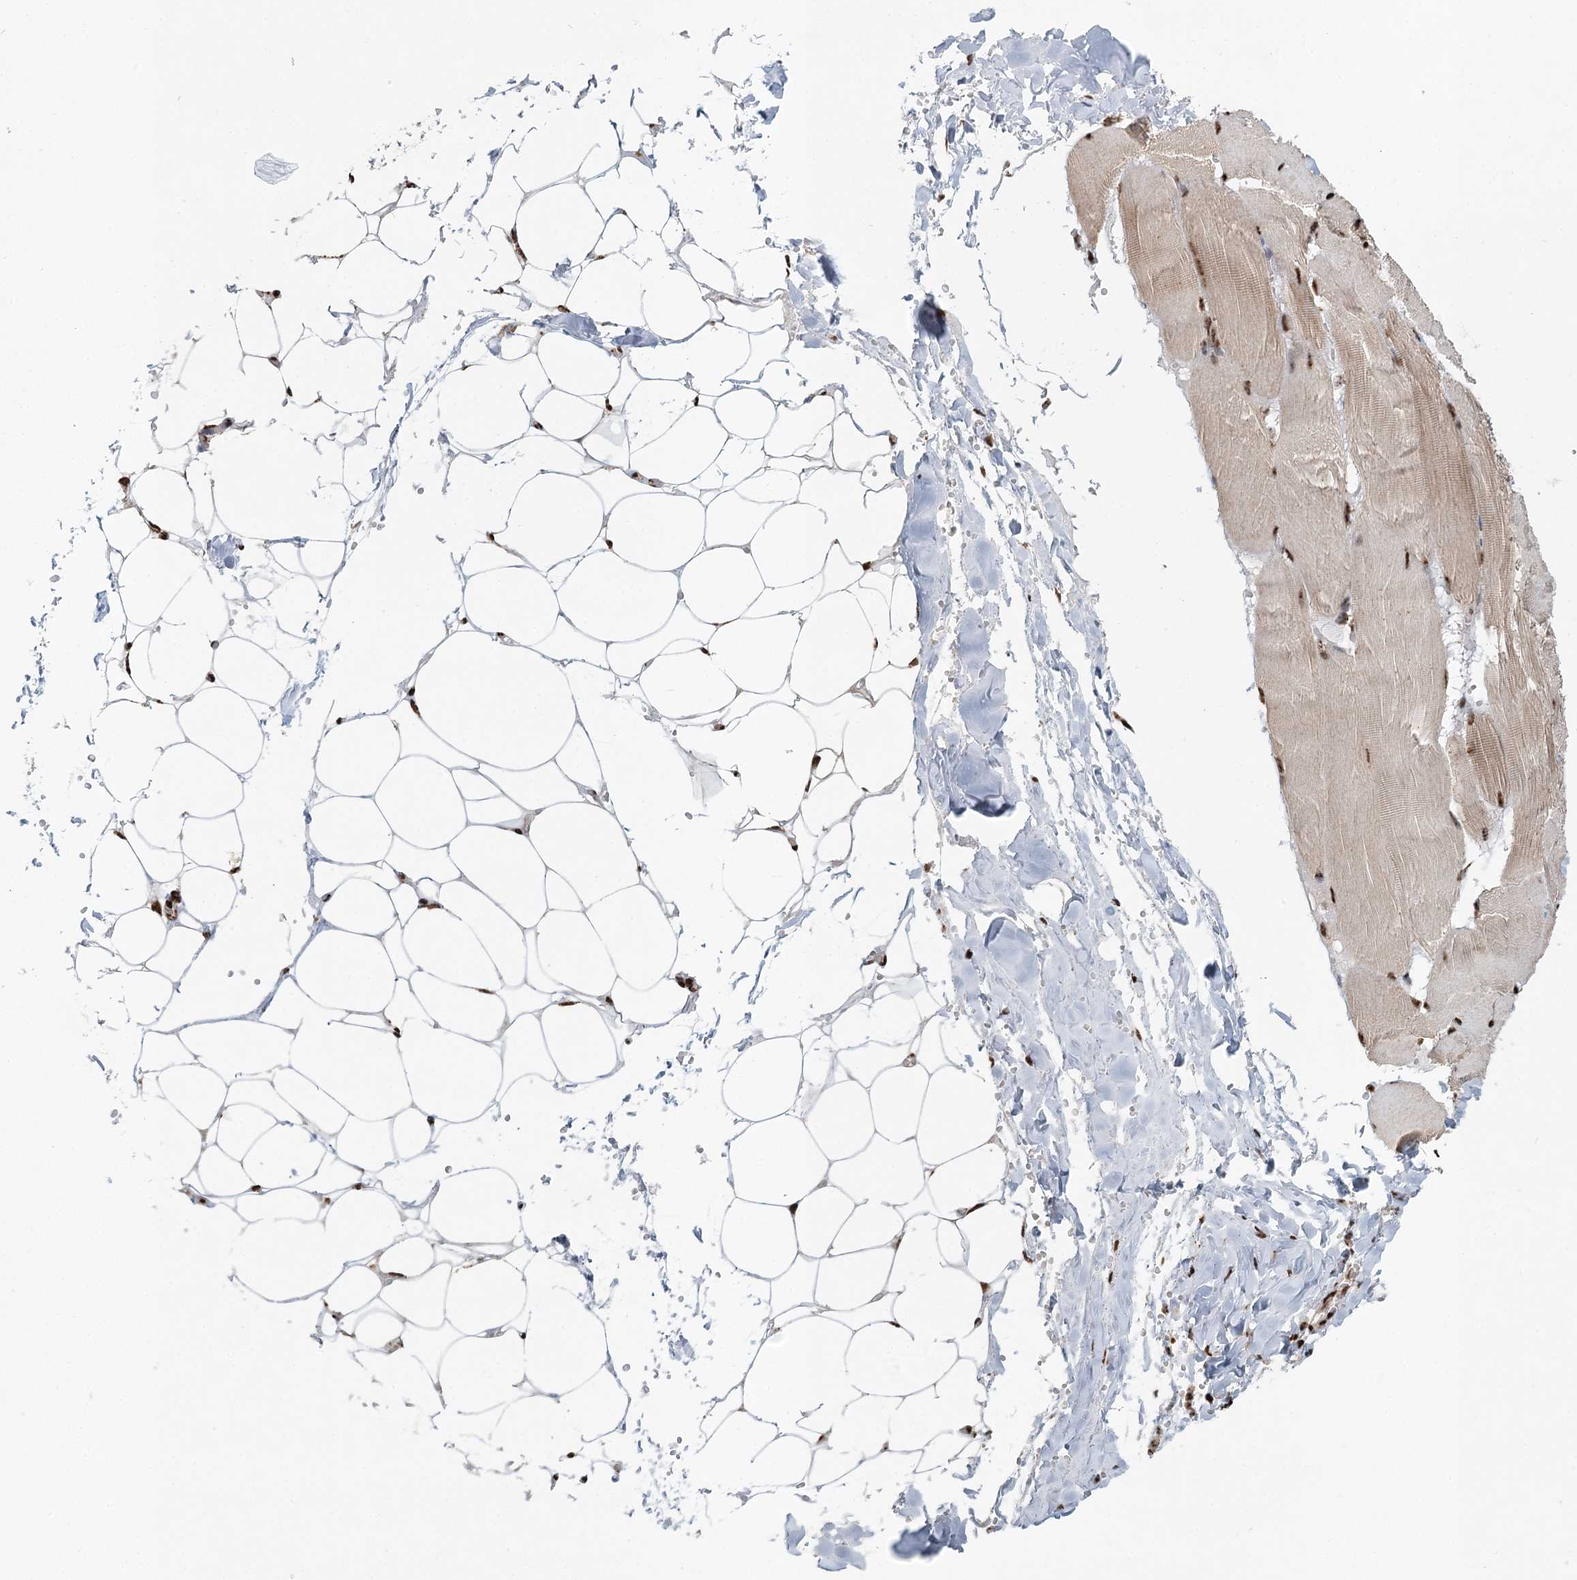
{"staining": {"intensity": "strong", "quantity": ">75%", "location": "nuclear"}, "tissue": "adipose tissue", "cell_type": "Adipocytes", "image_type": "normal", "snomed": [{"axis": "morphology", "description": "Normal tissue, NOS"}, {"axis": "topography", "description": "Skeletal muscle"}, {"axis": "topography", "description": "Peripheral nerve tissue"}], "caption": "Adipose tissue stained with IHC displays strong nuclear positivity in approximately >75% of adipocytes.", "gene": "GPALPP1", "patient": {"sex": "female", "age": 55}}